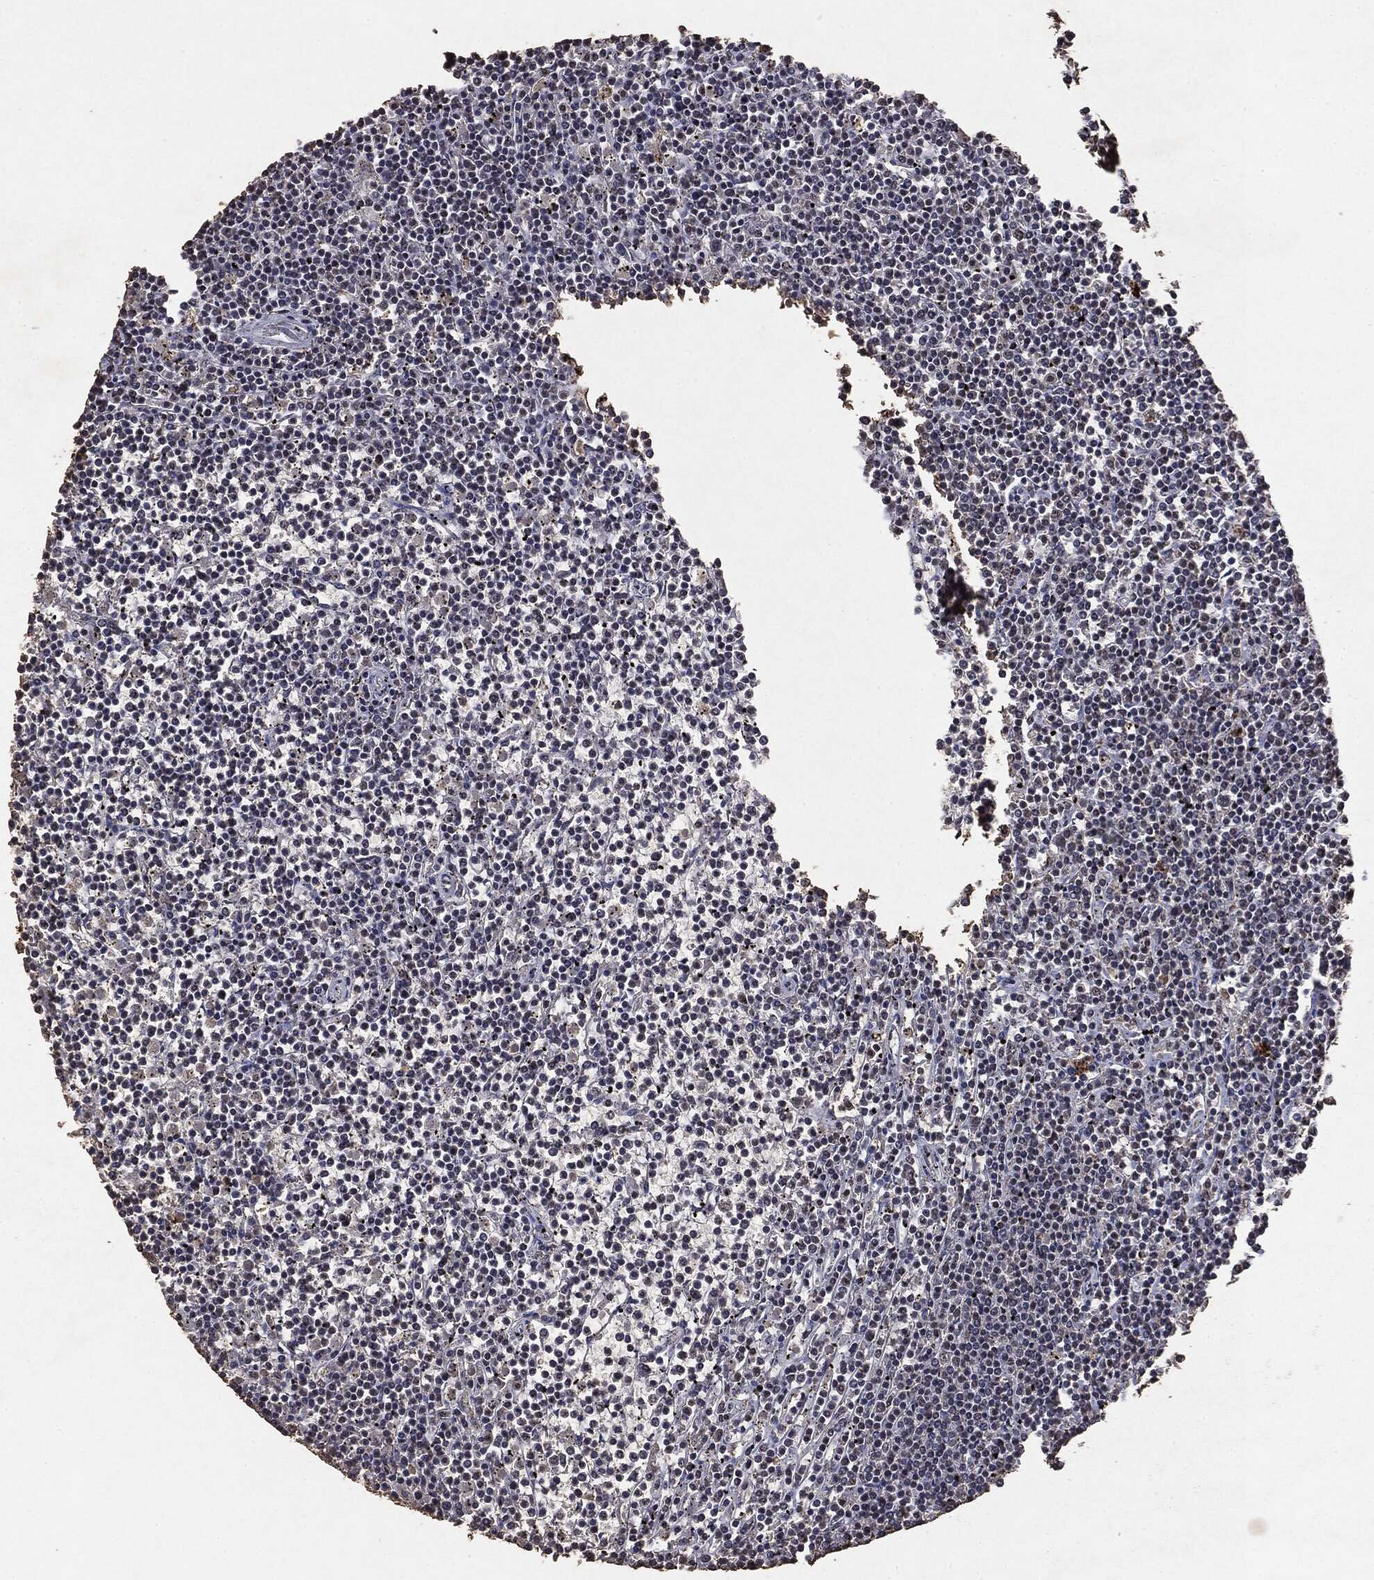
{"staining": {"intensity": "negative", "quantity": "none", "location": "none"}, "tissue": "lymphoma", "cell_type": "Tumor cells", "image_type": "cancer", "snomed": [{"axis": "morphology", "description": "Malignant lymphoma, non-Hodgkin's type, Low grade"}, {"axis": "topography", "description": "Spleen"}], "caption": "Tumor cells show no significant protein staining in malignant lymphoma, non-Hodgkin's type (low-grade).", "gene": "RAD18", "patient": {"sex": "female", "age": 19}}